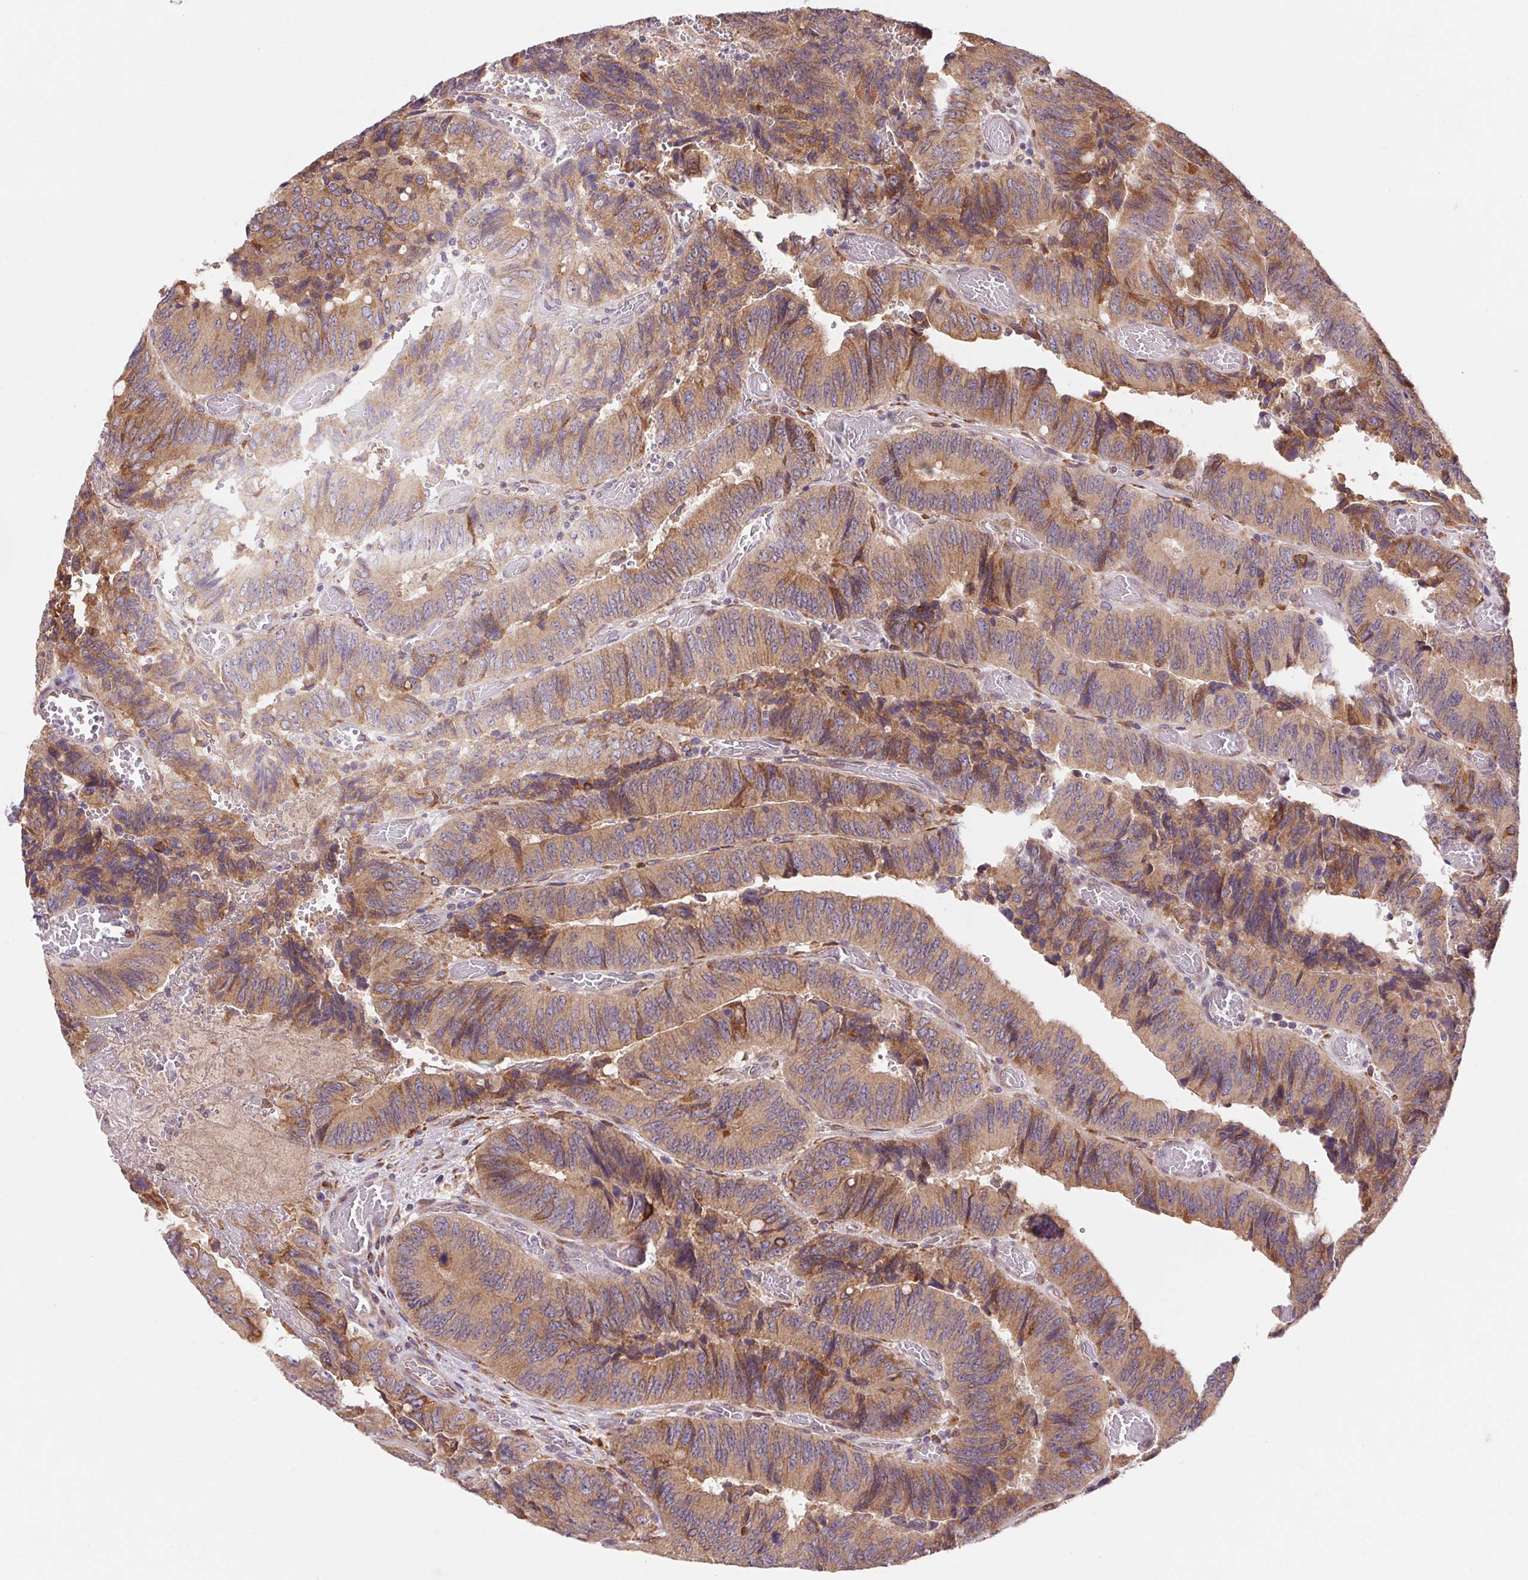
{"staining": {"intensity": "moderate", "quantity": ">75%", "location": "cytoplasmic/membranous"}, "tissue": "colorectal cancer", "cell_type": "Tumor cells", "image_type": "cancer", "snomed": [{"axis": "morphology", "description": "Adenocarcinoma, NOS"}, {"axis": "topography", "description": "Colon"}], "caption": "Colorectal adenocarcinoma tissue exhibits moderate cytoplasmic/membranous positivity in approximately >75% of tumor cells, visualized by immunohistochemistry.", "gene": "KLHL20", "patient": {"sex": "female", "age": 84}}